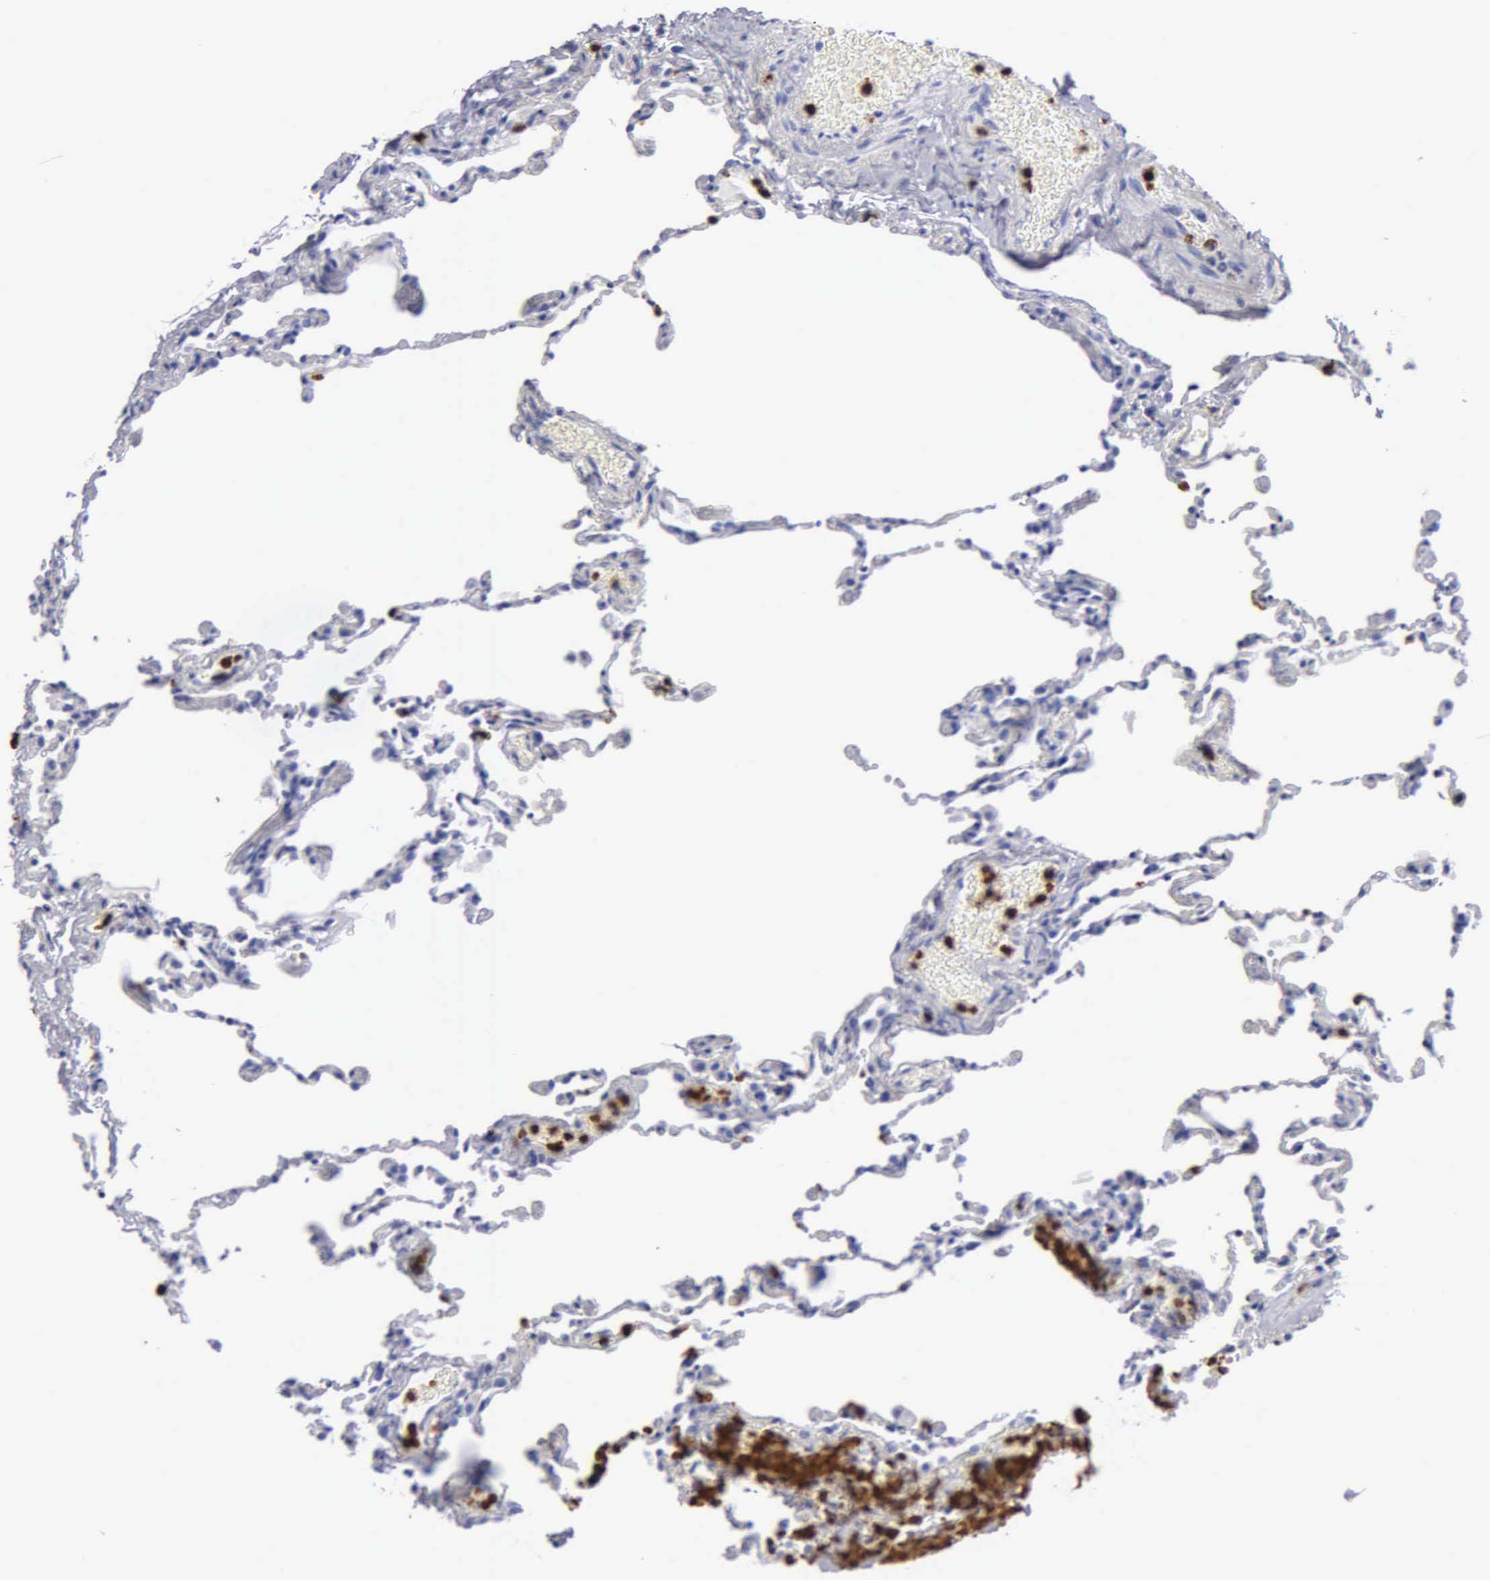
{"staining": {"intensity": "negative", "quantity": "none", "location": "none"}, "tissue": "lung", "cell_type": "Alveolar cells", "image_type": "normal", "snomed": [{"axis": "morphology", "description": "Normal tissue, NOS"}, {"axis": "topography", "description": "Lung"}], "caption": "A high-resolution histopathology image shows immunohistochemistry (IHC) staining of benign lung, which demonstrates no significant expression in alveolar cells. (DAB (3,3'-diaminobenzidine) IHC, high magnification).", "gene": "CTSG", "patient": {"sex": "female", "age": 61}}